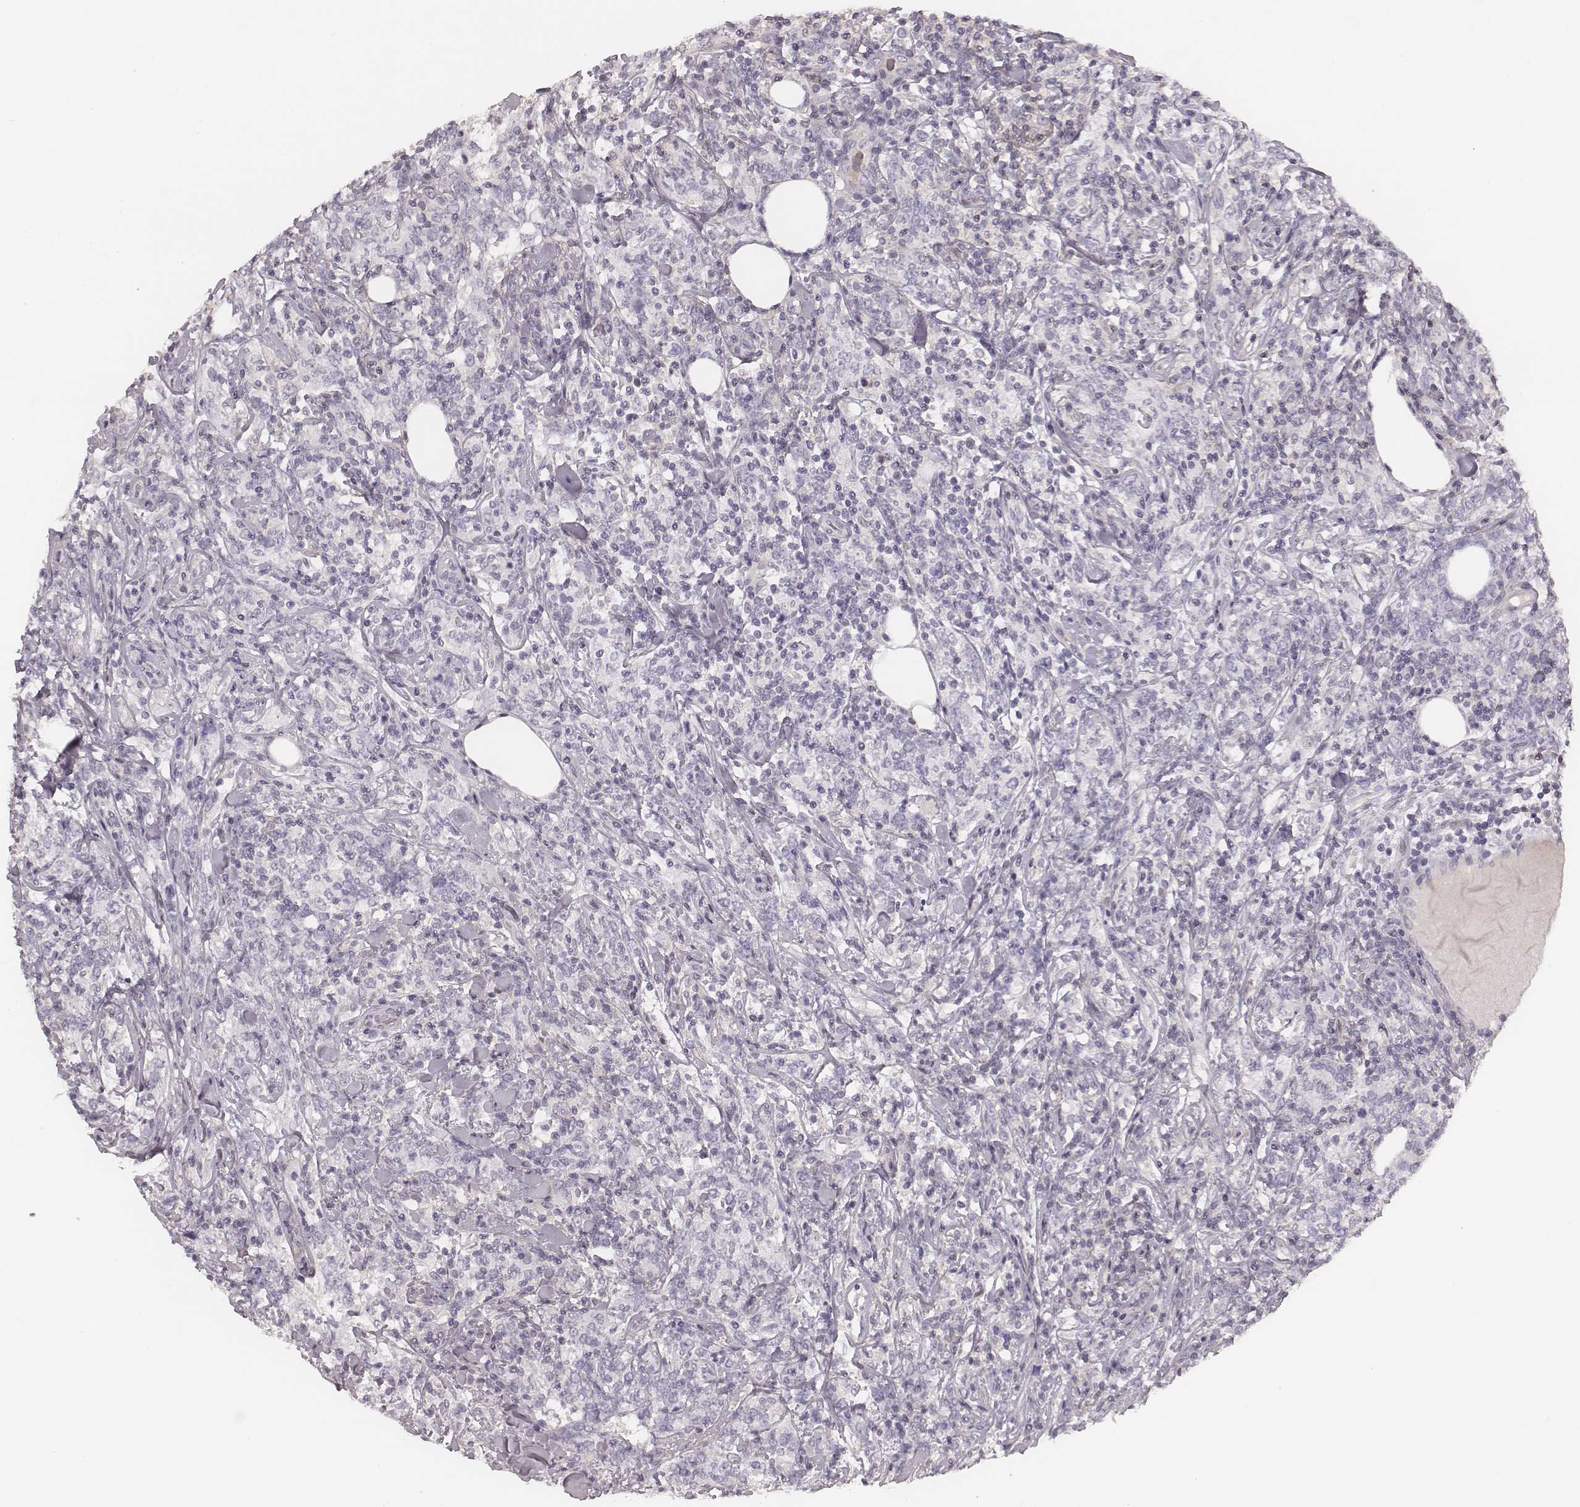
{"staining": {"intensity": "negative", "quantity": "none", "location": "none"}, "tissue": "lymphoma", "cell_type": "Tumor cells", "image_type": "cancer", "snomed": [{"axis": "morphology", "description": "Malignant lymphoma, non-Hodgkin's type, High grade"}, {"axis": "topography", "description": "Lymph node"}], "caption": "High power microscopy histopathology image of an IHC photomicrograph of malignant lymphoma, non-Hodgkin's type (high-grade), revealing no significant staining in tumor cells.", "gene": "S100Z", "patient": {"sex": "female", "age": 84}}